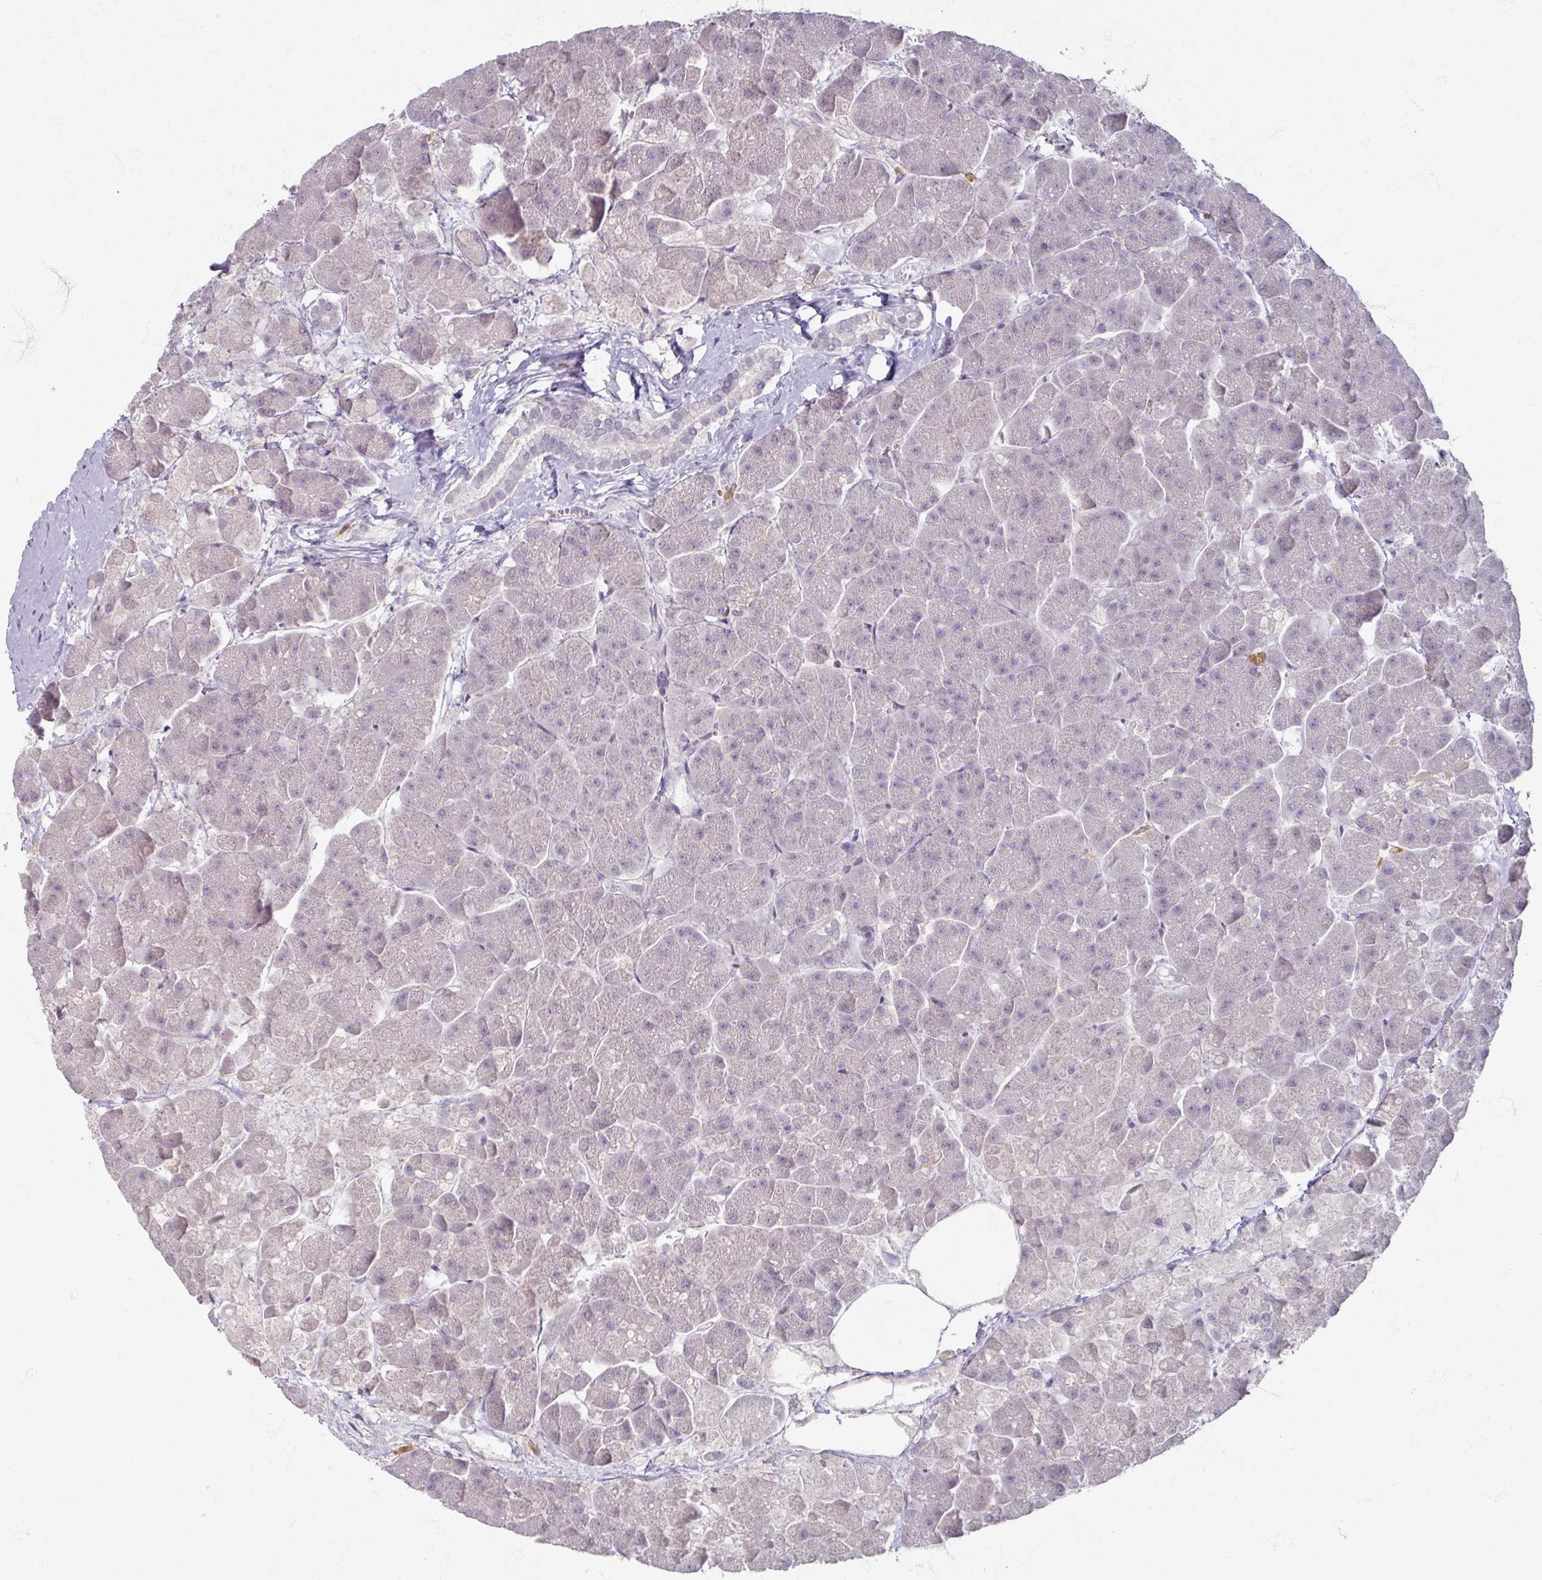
{"staining": {"intensity": "negative", "quantity": "none", "location": "none"}, "tissue": "pancreas", "cell_type": "Exocrine glandular cells", "image_type": "normal", "snomed": [{"axis": "morphology", "description": "Normal tissue, NOS"}, {"axis": "topography", "description": "Pancreas"}, {"axis": "topography", "description": "Peripheral nerve tissue"}], "caption": "DAB (3,3'-diaminobenzidine) immunohistochemical staining of benign pancreas exhibits no significant expression in exocrine glandular cells. (DAB (3,3'-diaminobenzidine) immunohistochemistry visualized using brightfield microscopy, high magnification).", "gene": "SOX11", "patient": {"sex": "male", "age": 54}}